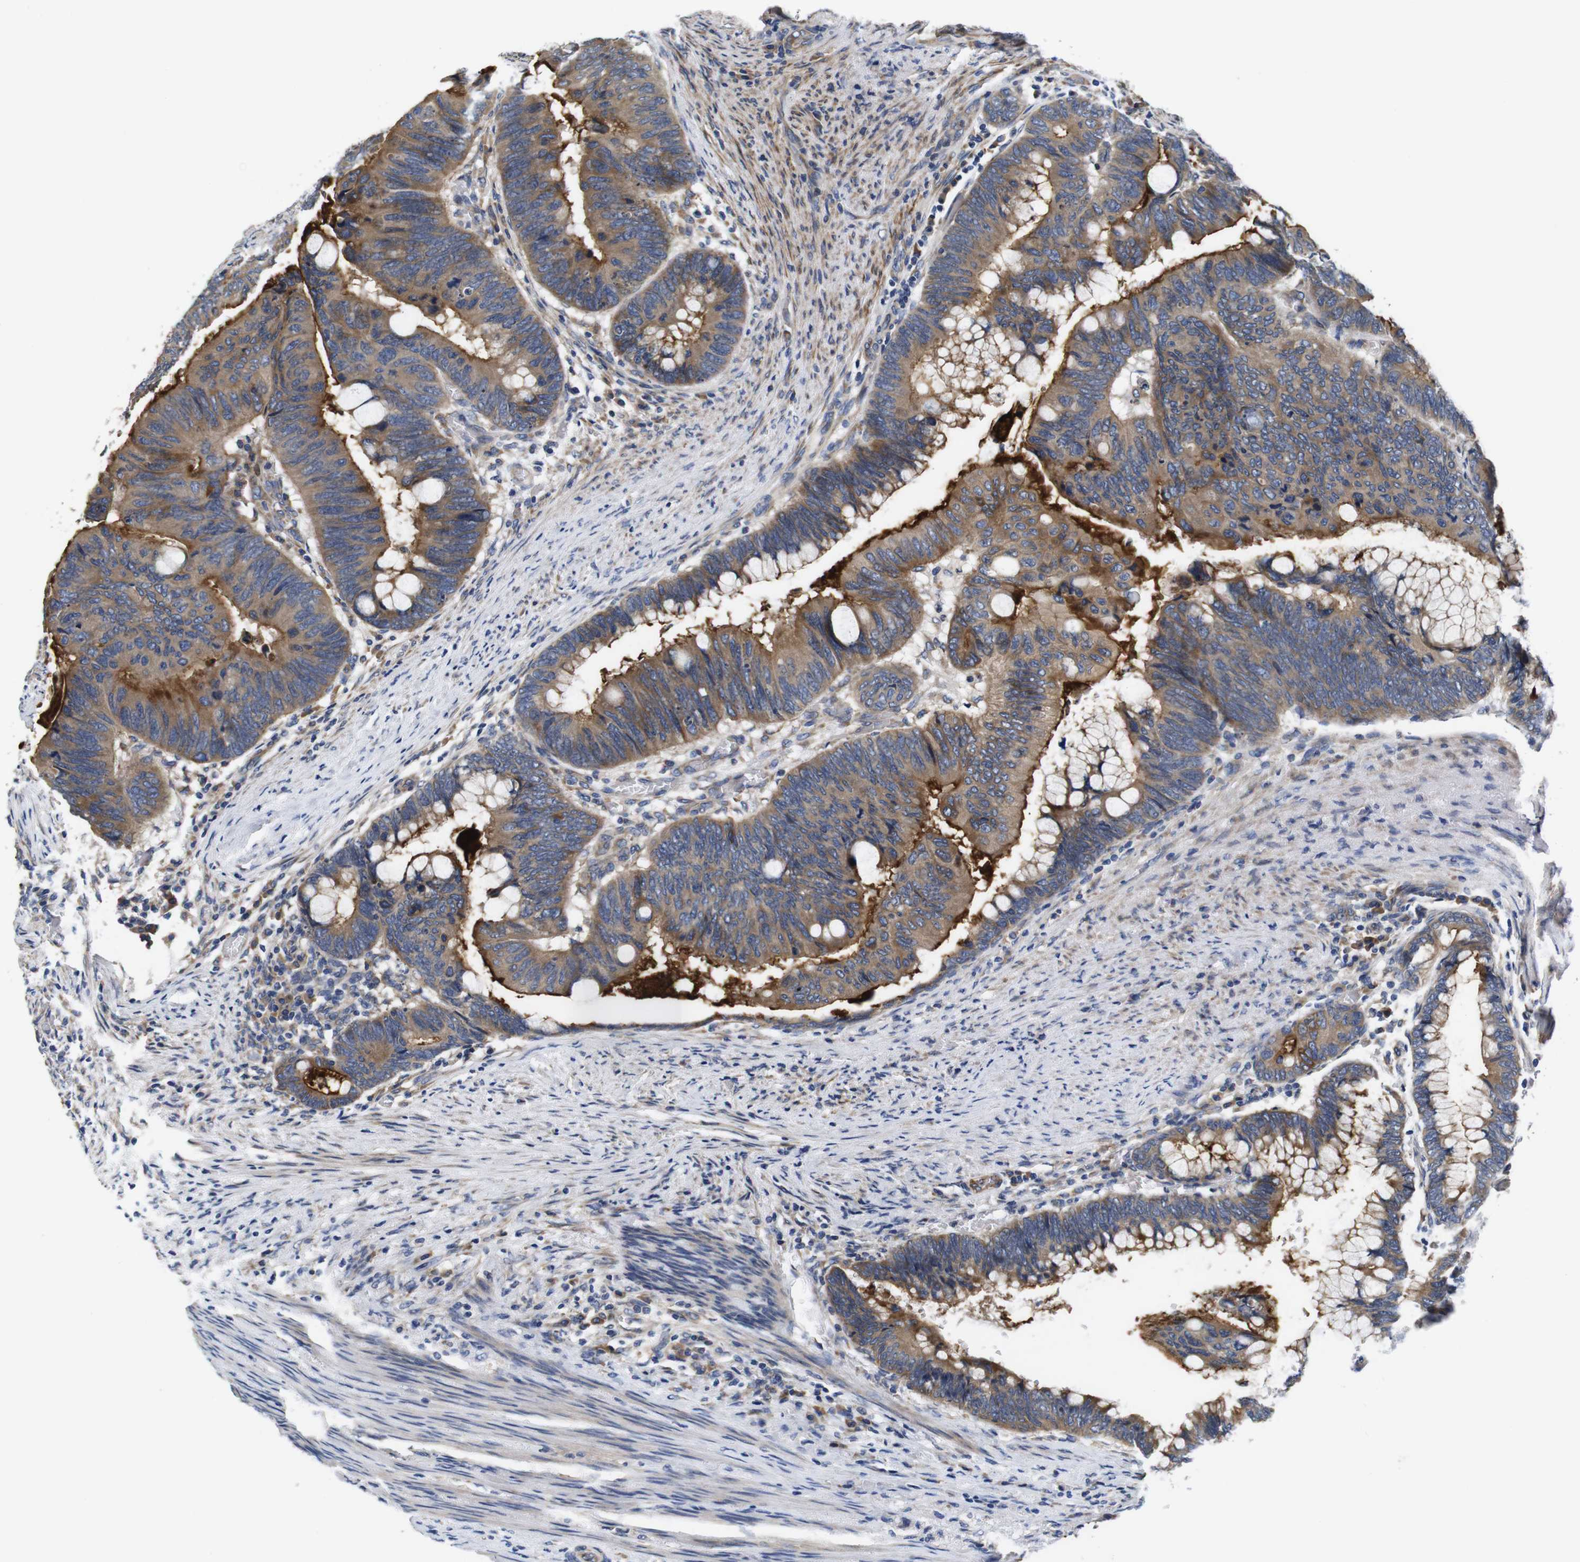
{"staining": {"intensity": "moderate", "quantity": ">75%", "location": "cytoplasmic/membranous"}, "tissue": "colorectal cancer", "cell_type": "Tumor cells", "image_type": "cancer", "snomed": [{"axis": "morphology", "description": "Normal tissue, NOS"}, {"axis": "morphology", "description": "Adenocarcinoma, NOS"}, {"axis": "topography", "description": "Rectum"}, {"axis": "topography", "description": "Peripheral nerve tissue"}], "caption": "The histopathology image reveals a brown stain indicating the presence of a protein in the cytoplasmic/membranous of tumor cells in adenocarcinoma (colorectal).", "gene": "MARCHF7", "patient": {"sex": "male", "age": 92}}